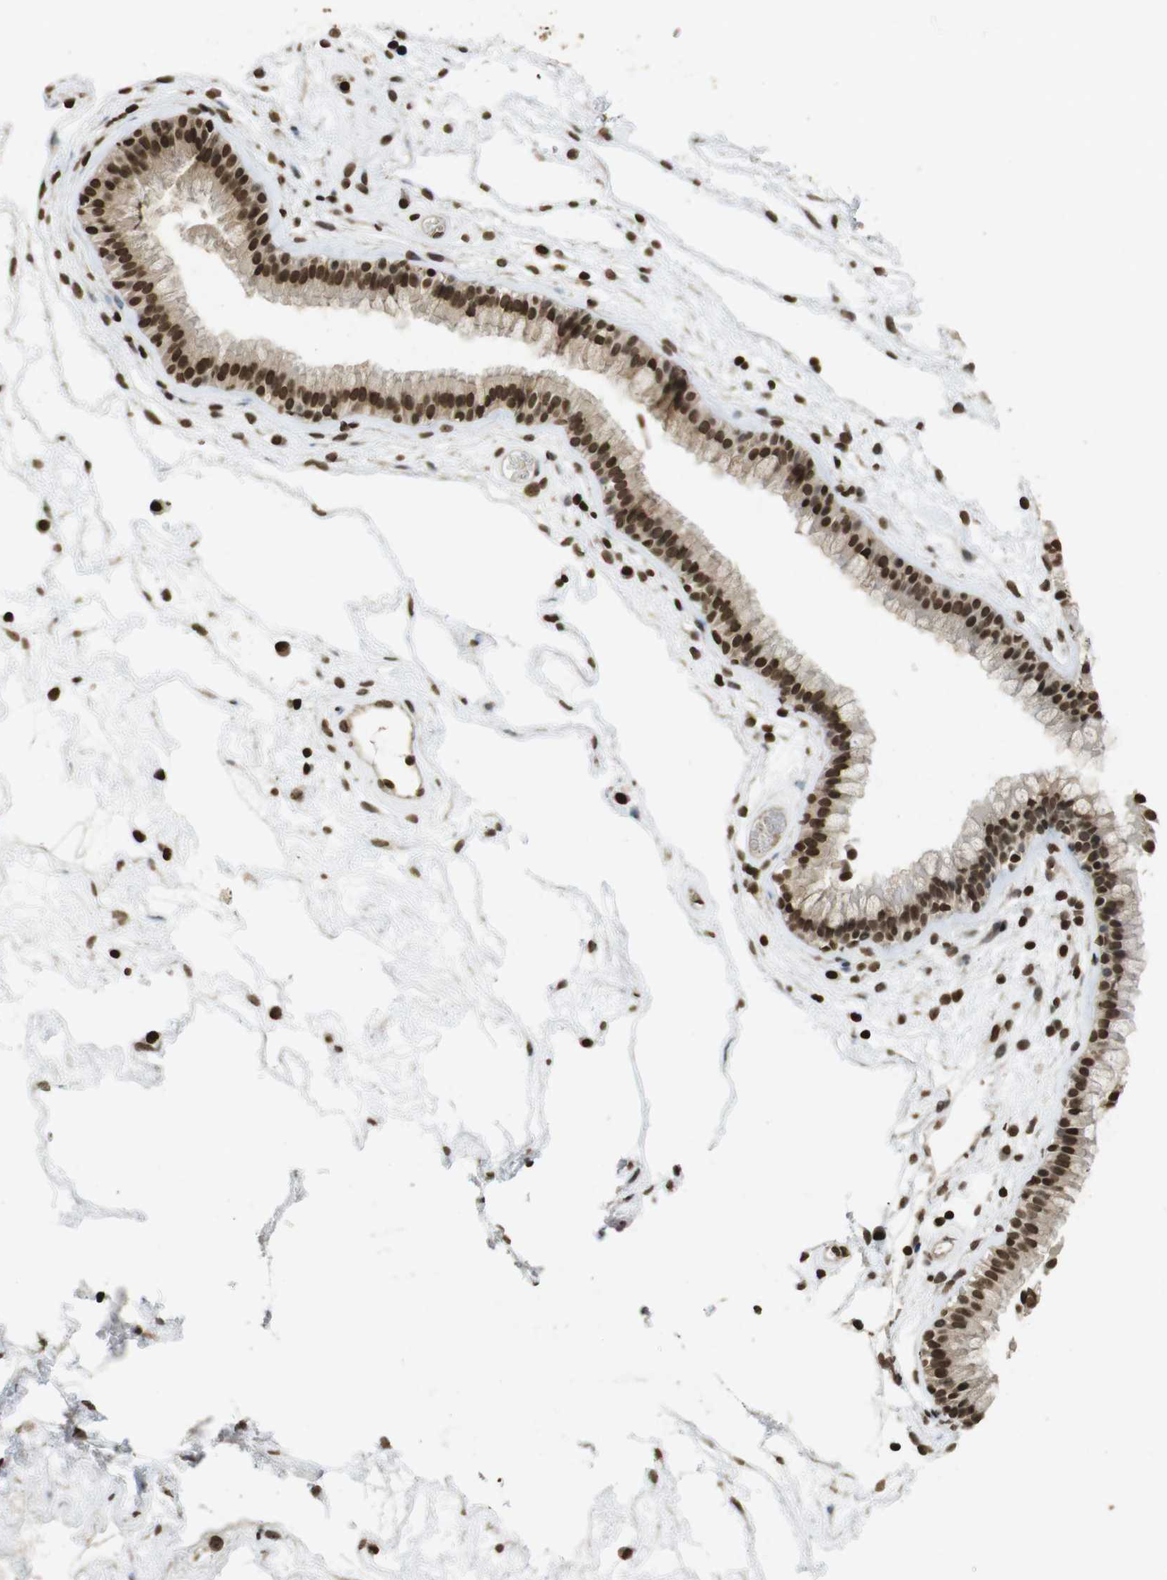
{"staining": {"intensity": "strong", "quantity": ">75%", "location": "nuclear"}, "tissue": "nasopharynx", "cell_type": "Respiratory epithelial cells", "image_type": "normal", "snomed": [{"axis": "morphology", "description": "Normal tissue, NOS"}, {"axis": "morphology", "description": "Inflammation, NOS"}, {"axis": "topography", "description": "Nasopharynx"}], "caption": "A high amount of strong nuclear positivity is appreciated in approximately >75% of respiratory epithelial cells in normal nasopharynx.", "gene": "FOXA3", "patient": {"sex": "male", "age": 48}}